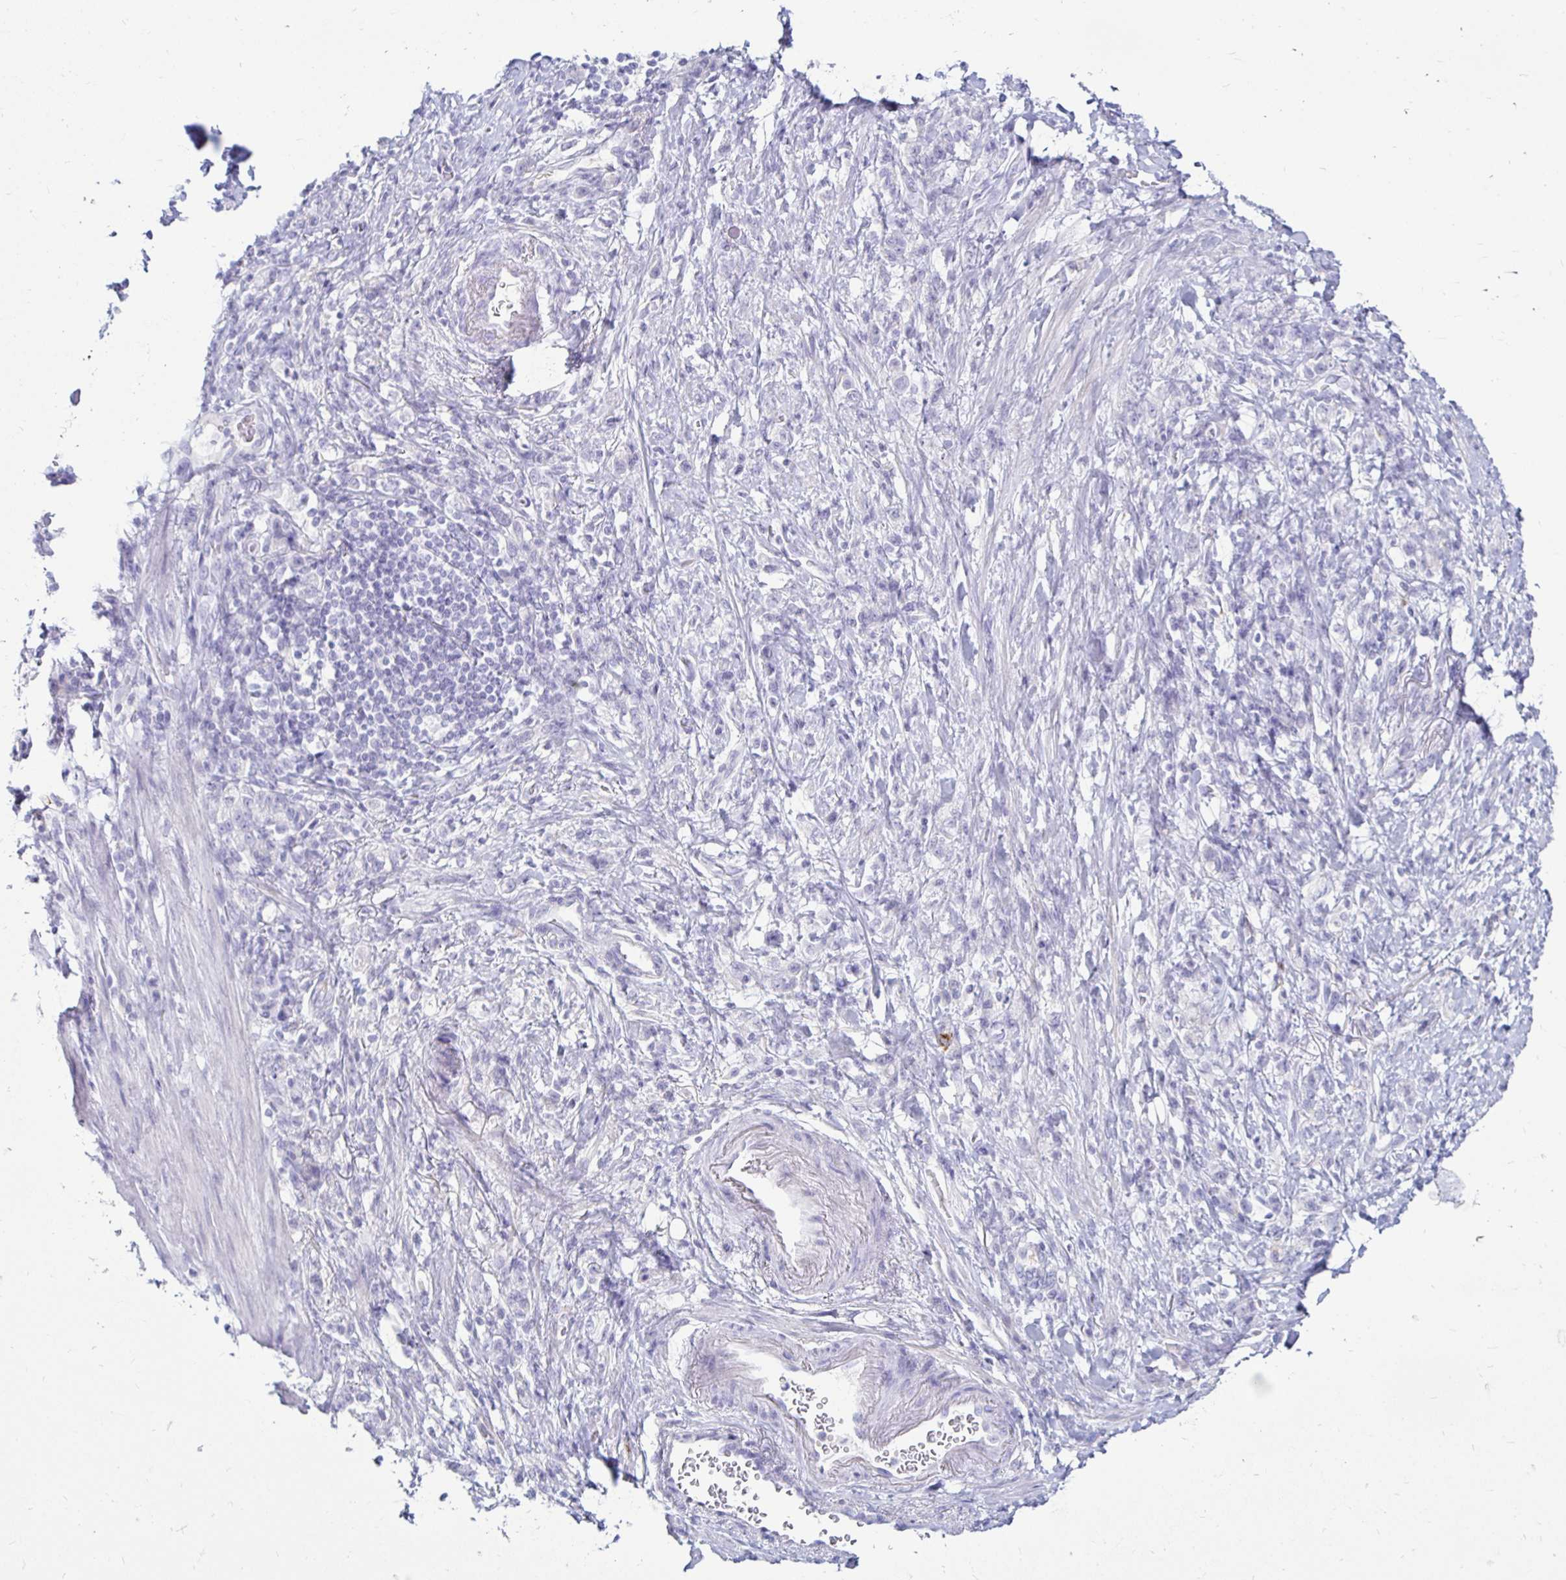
{"staining": {"intensity": "negative", "quantity": "none", "location": "none"}, "tissue": "stomach cancer", "cell_type": "Tumor cells", "image_type": "cancer", "snomed": [{"axis": "morphology", "description": "Adenocarcinoma, NOS"}, {"axis": "topography", "description": "Stomach"}], "caption": "IHC micrograph of human stomach cancer stained for a protein (brown), which displays no staining in tumor cells.", "gene": "TIMP1", "patient": {"sex": "male", "age": 77}}